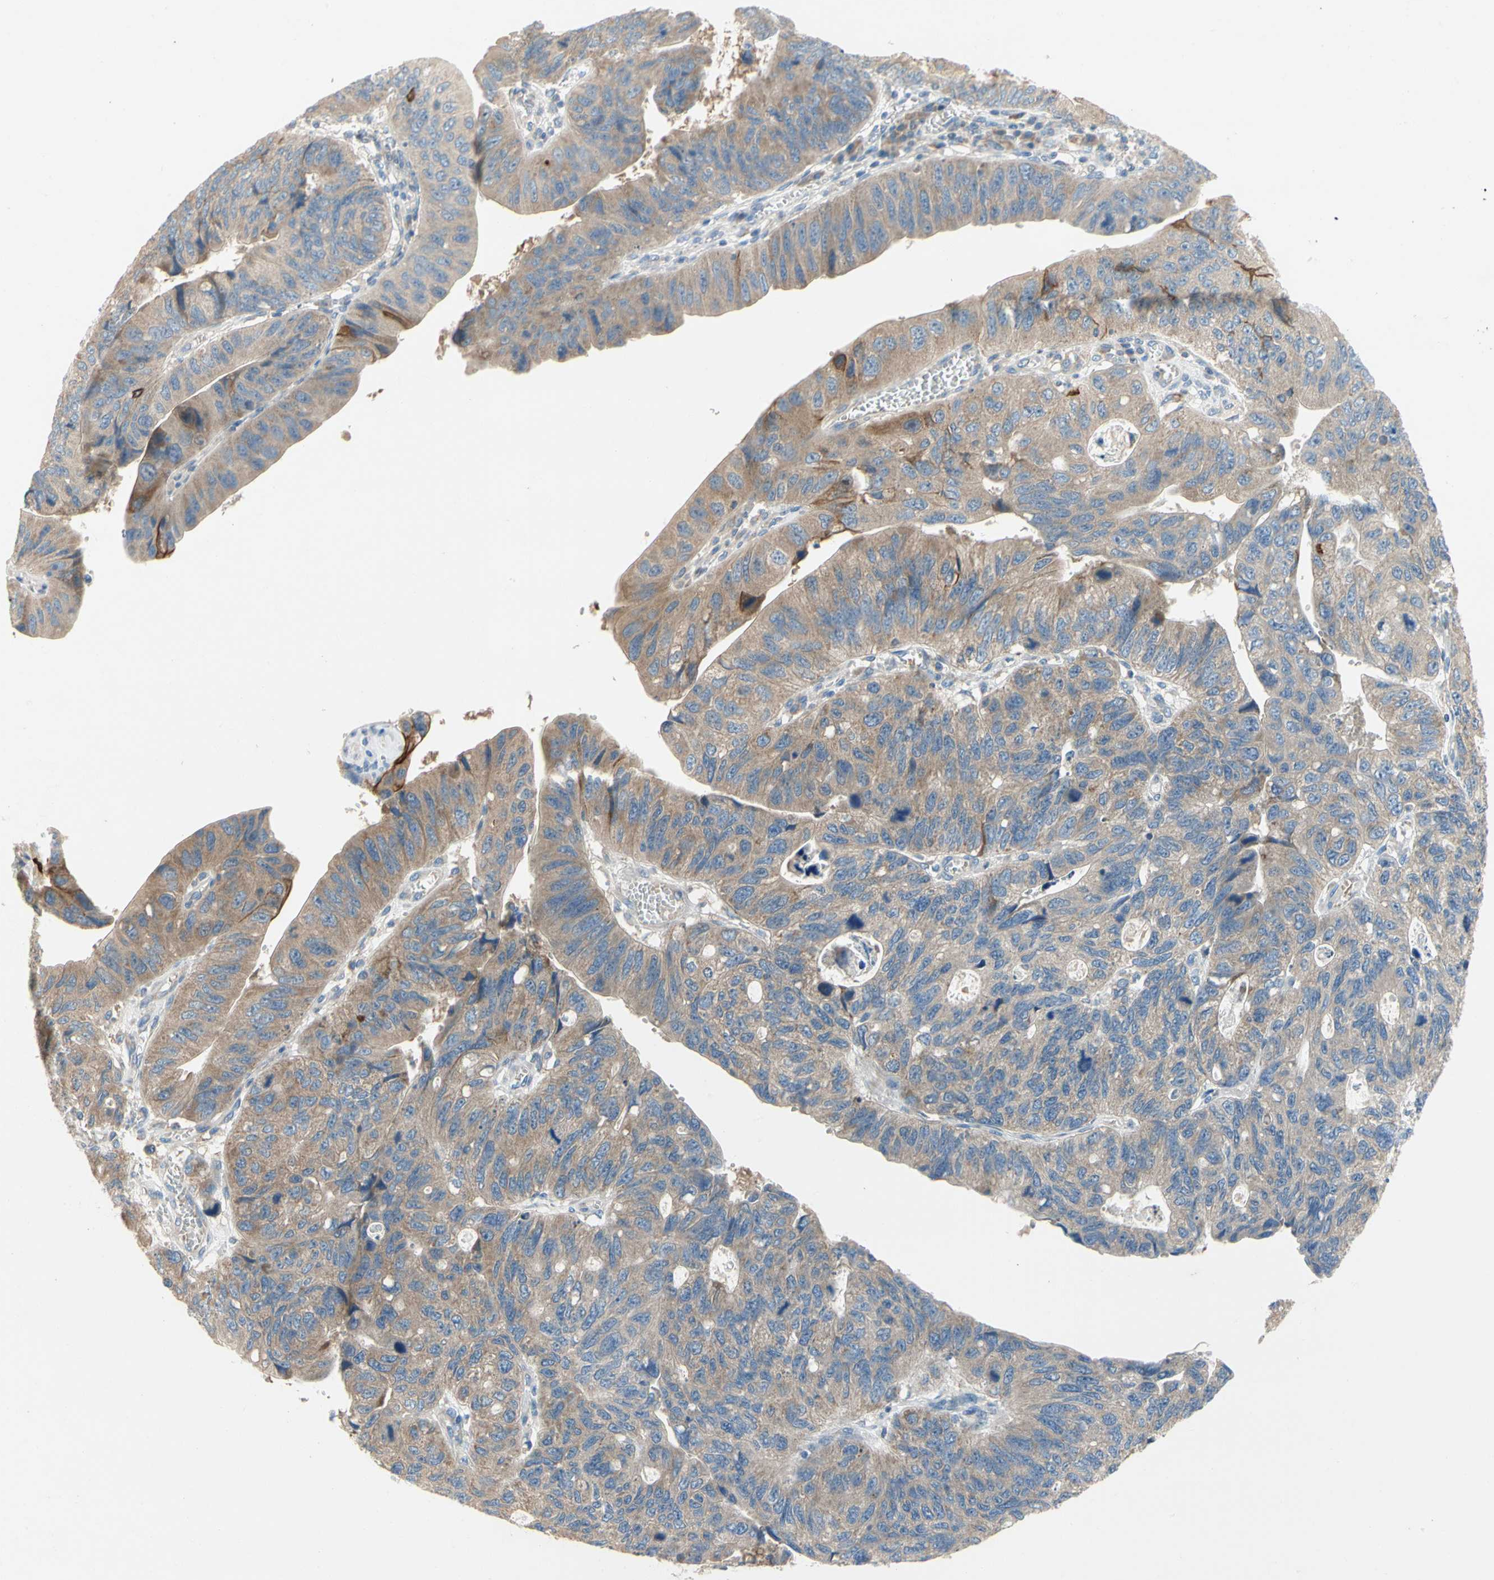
{"staining": {"intensity": "moderate", "quantity": ">75%", "location": "cytoplasmic/membranous"}, "tissue": "stomach cancer", "cell_type": "Tumor cells", "image_type": "cancer", "snomed": [{"axis": "morphology", "description": "Adenocarcinoma, NOS"}, {"axis": "topography", "description": "Stomach"}], "caption": "Protein positivity by immunohistochemistry reveals moderate cytoplasmic/membranous positivity in approximately >75% of tumor cells in stomach cancer.", "gene": "KLHDC8B", "patient": {"sex": "male", "age": 59}}